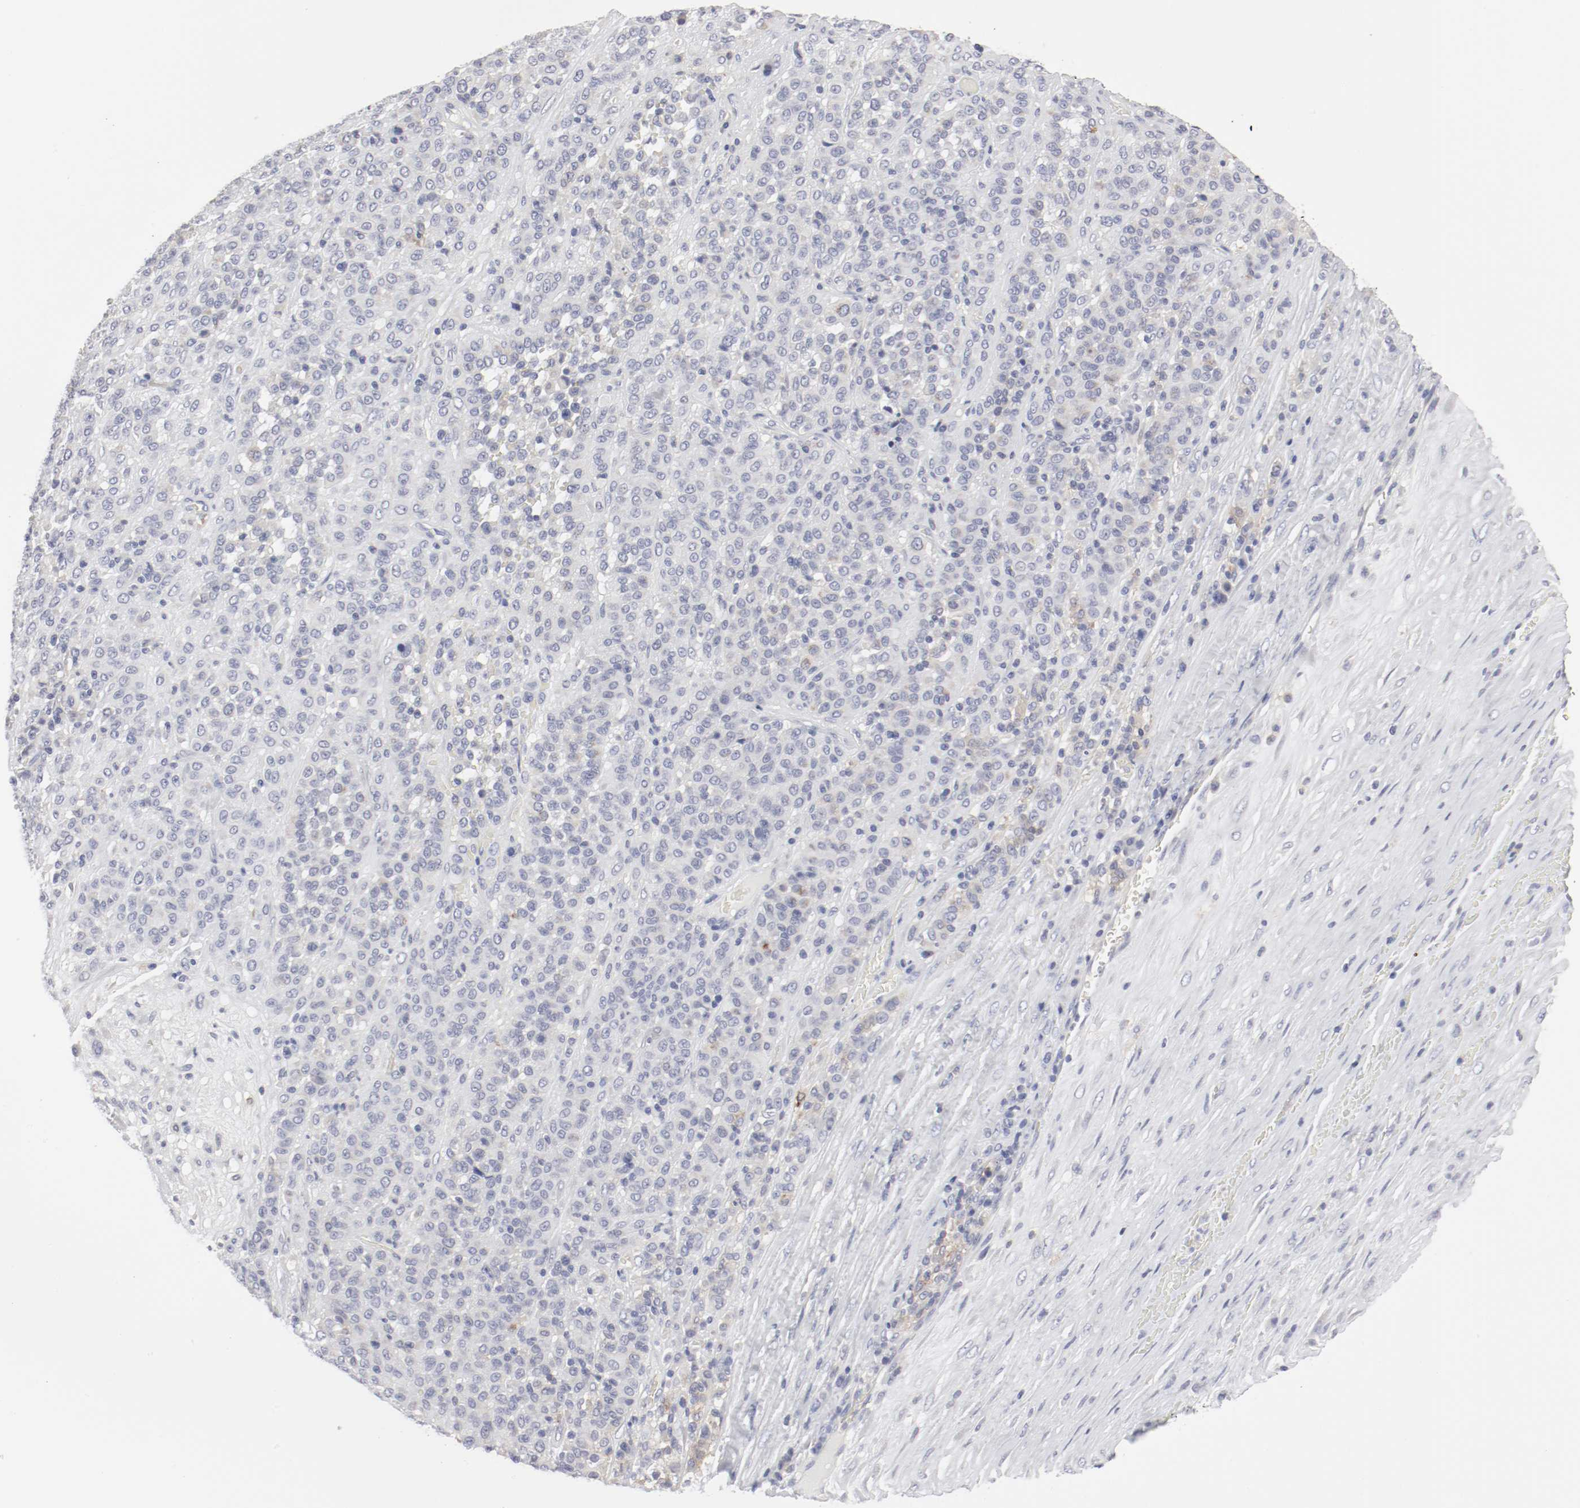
{"staining": {"intensity": "weak", "quantity": "<25%", "location": "cytoplasmic/membranous"}, "tissue": "melanoma", "cell_type": "Tumor cells", "image_type": "cancer", "snomed": [{"axis": "morphology", "description": "Malignant melanoma, Metastatic site"}, {"axis": "topography", "description": "Pancreas"}], "caption": "There is no significant positivity in tumor cells of melanoma.", "gene": "ITGAX", "patient": {"sex": "female", "age": 30}}